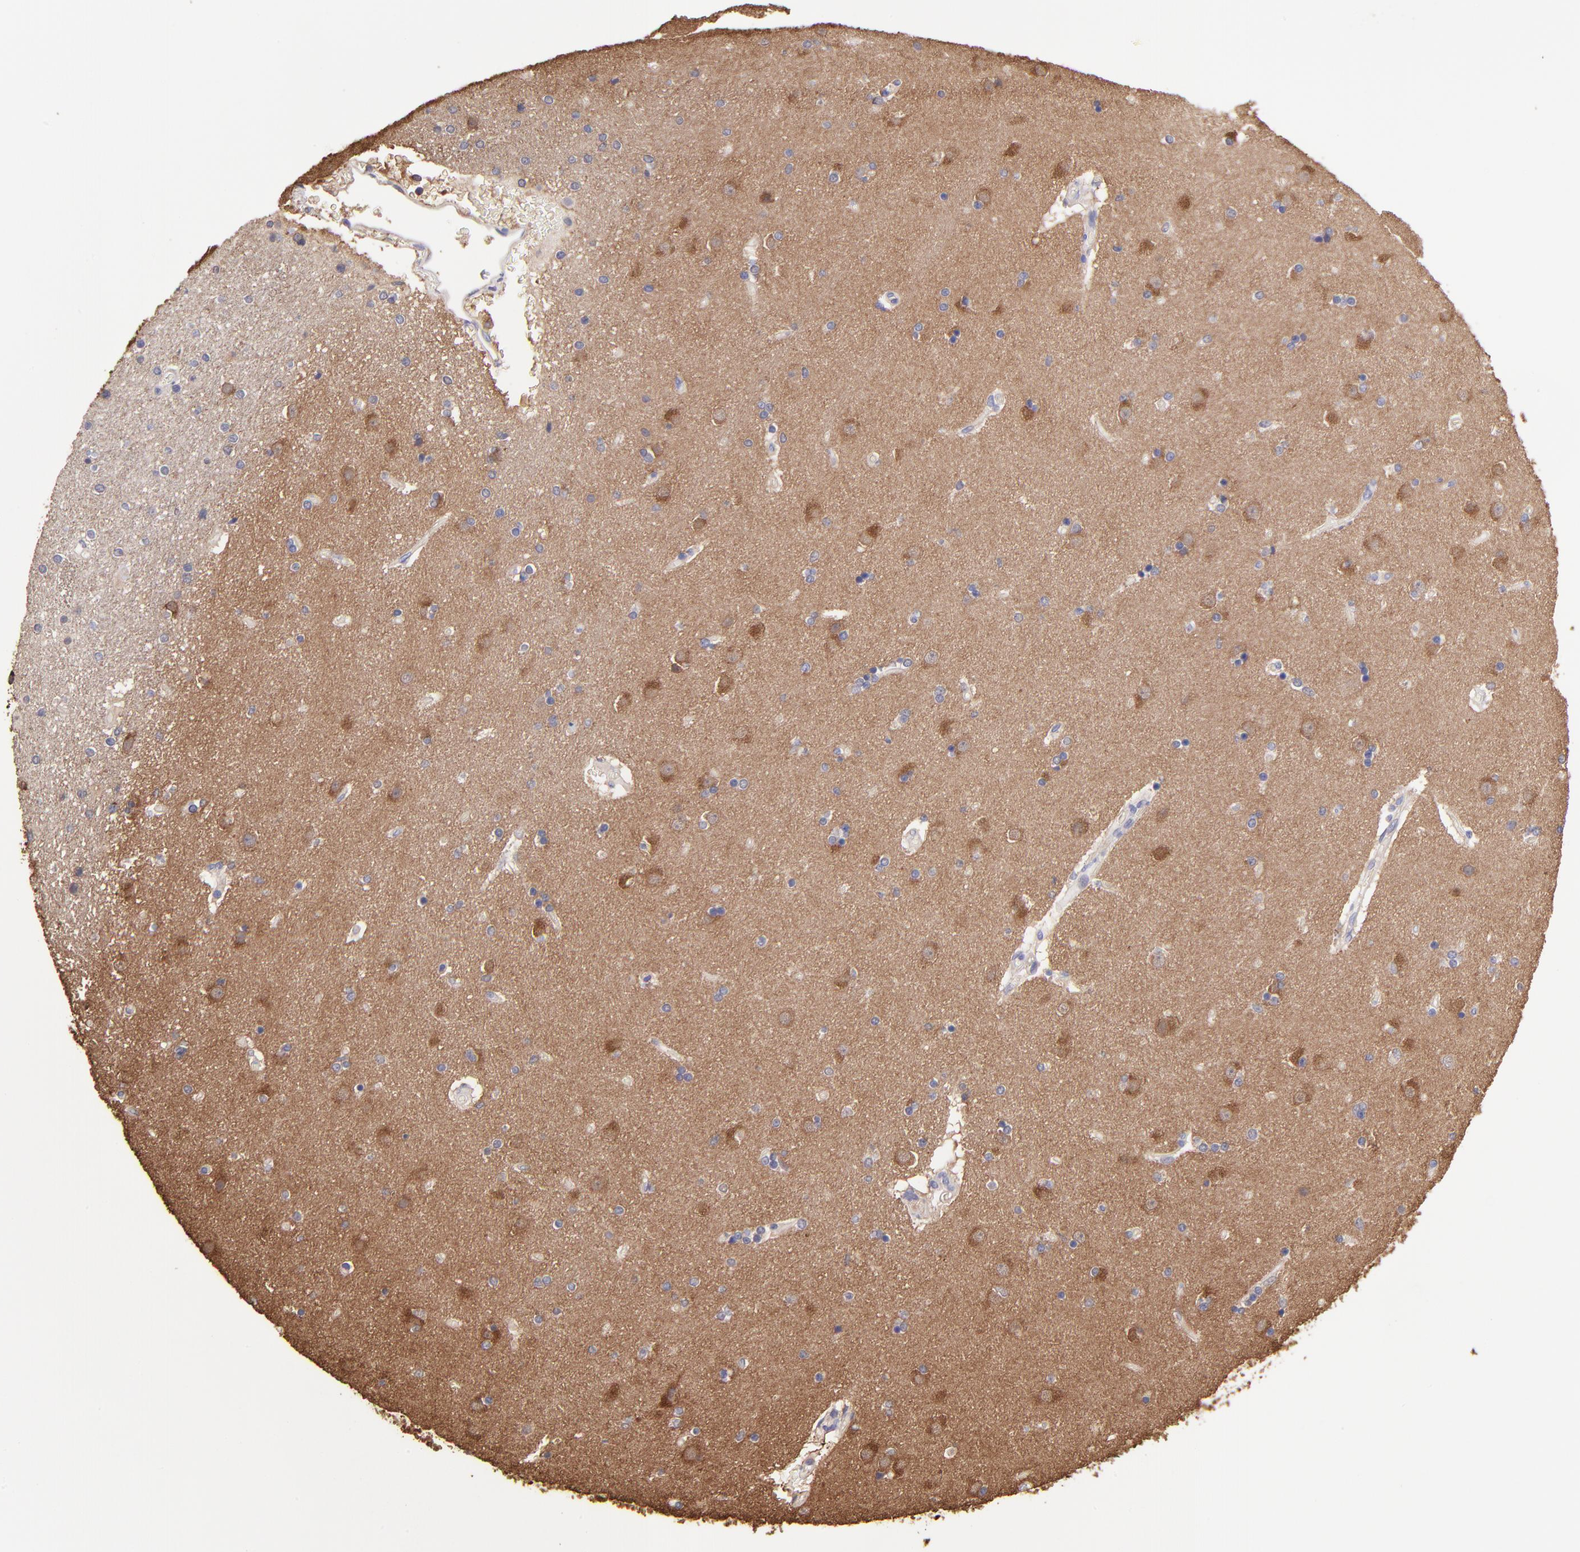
{"staining": {"intensity": "negative", "quantity": "none", "location": "none"}, "tissue": "caudate", "cell_type": "Glial cells", "image_type": "normal", "snomed": [{"axis": "morphology", "description": "Normal tissue, NOS"}, {"axis": "topography", "description": "Lateral ventricle wall"}], "caption": "IHC micrograph of benign caudate: caudate stained with DAB (3,3'-diaminobenzidine) reveals no significant protein positivity in glial cells. (DAB immunohistochemistry, high magnification).", "gene": "NSF", "patient": {"sex": "female", "age": 54}}